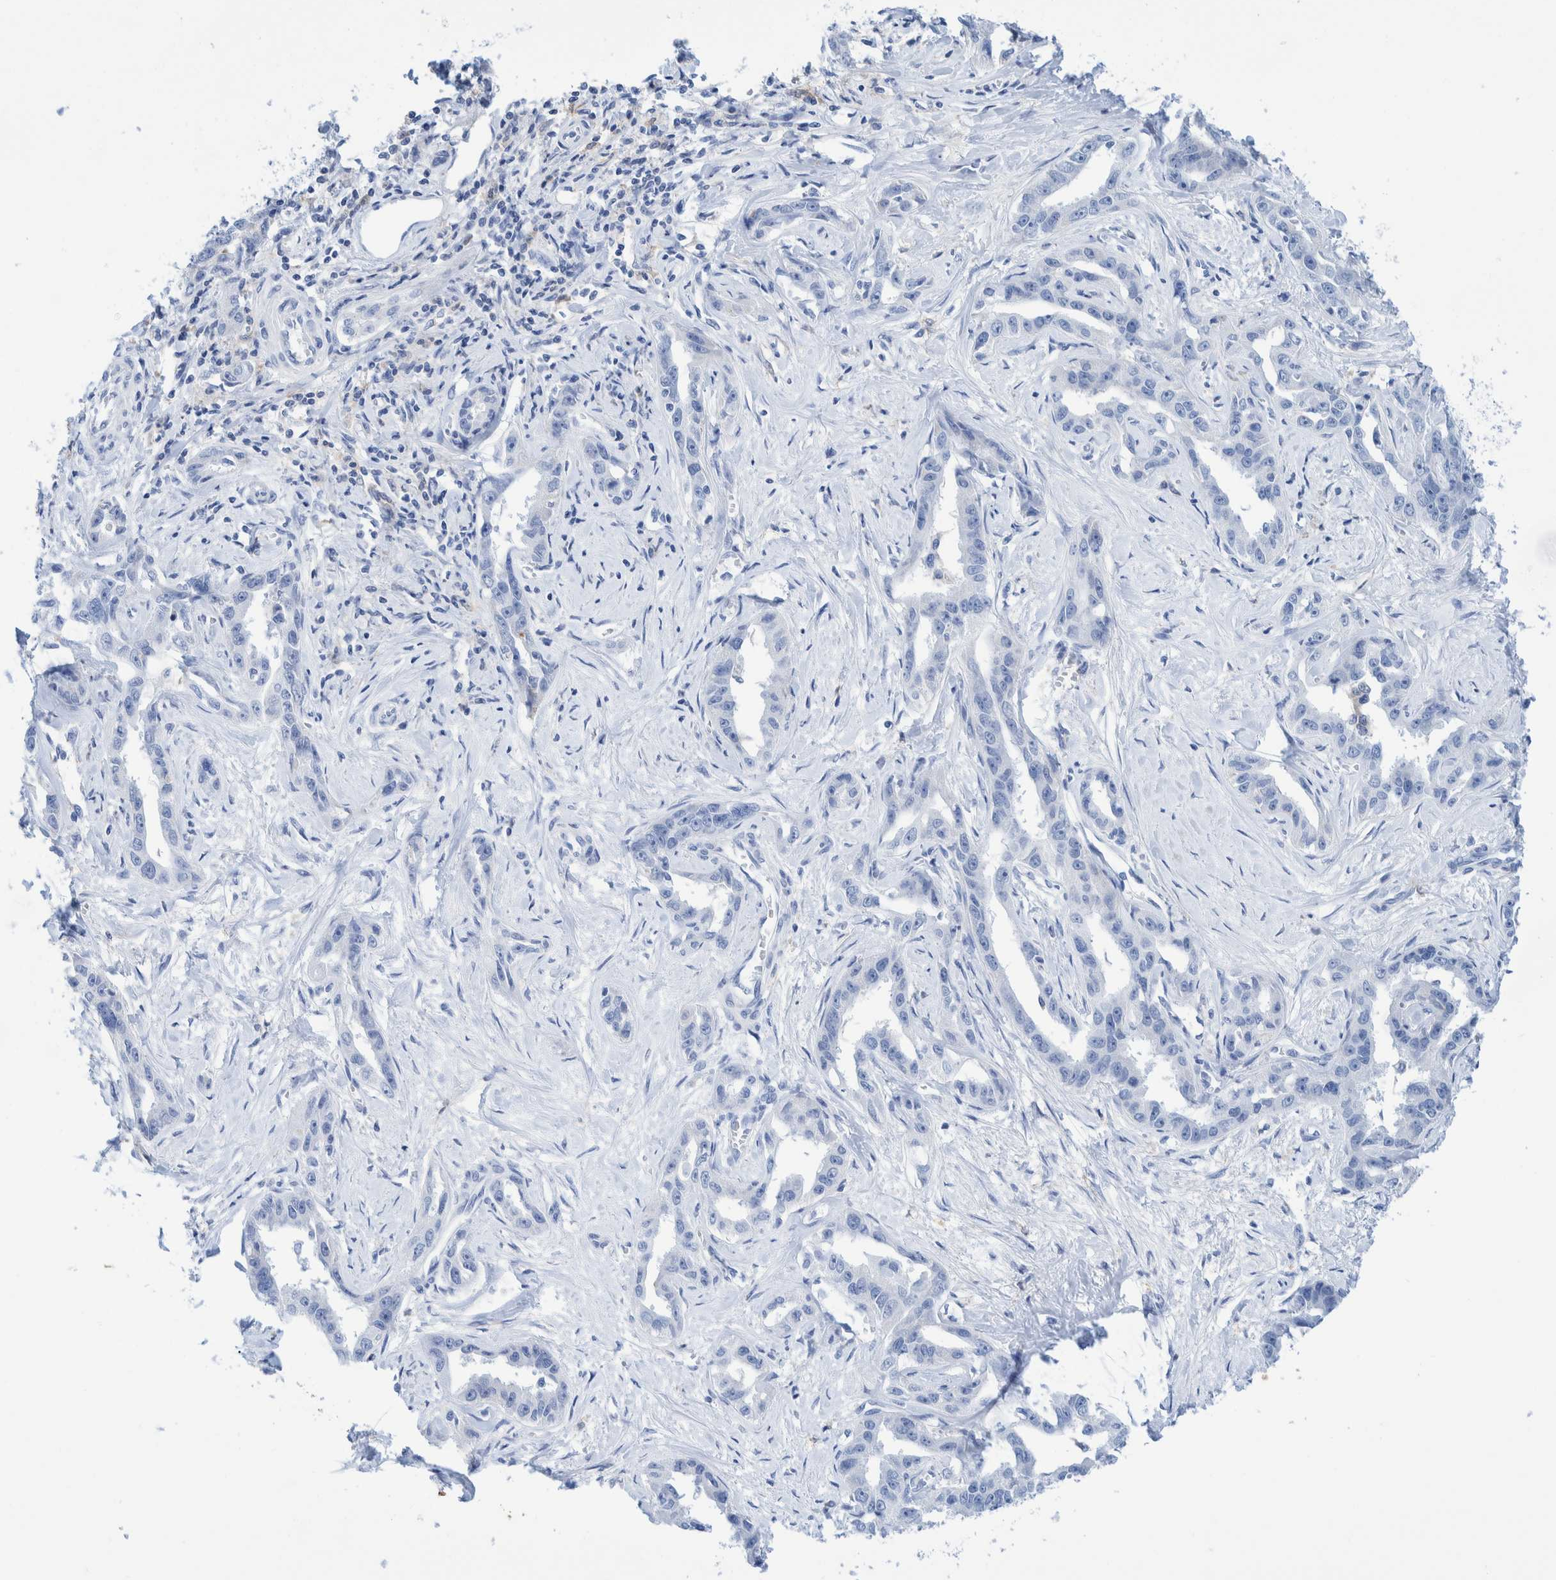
{"staining": {"intensity": "negative", "quantity": "none", "location": "none"}, "tissue": "liver cancer", "cell_type": "Tumor cells", "image_type": "cancer", "snomed": [{"axis": "morphology", "description": "Cholangiocarcinoma"}, {"axis": "topography", "description": "Liver"}], "caption": "Tumor cells are negative for protein expression in human liver cancer (cholangiocarcinoma).", "gene": "KRT14", "patient": {"sex": "male", "age": 59}}